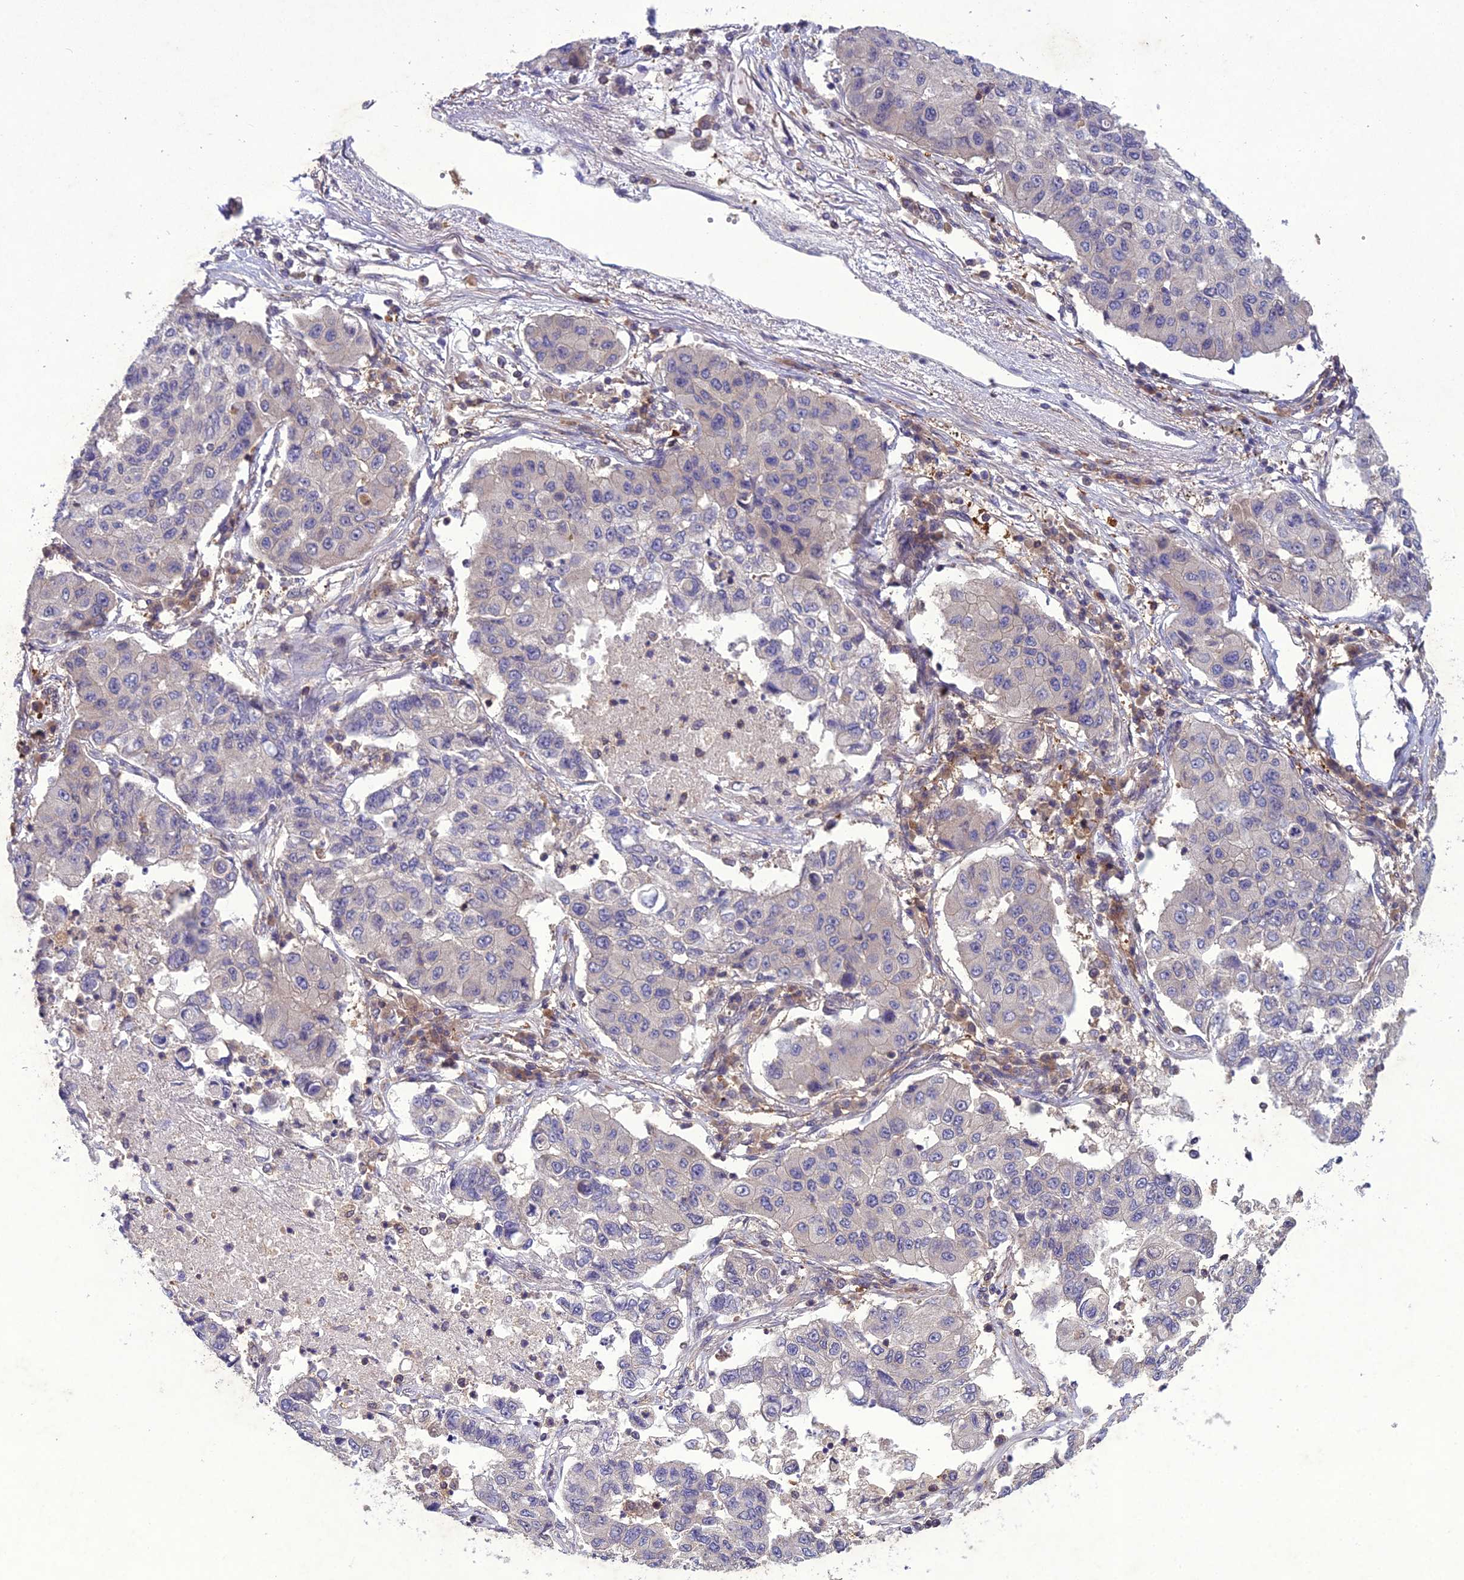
{"staining": {"intensity": "negative", "quantity": "none", "location": "none"}, "tissue": "lung cancer", "cell_type": "Tumor cells", "image_type": "cancer", "snomed": [{"axis": "morphology", "description": "Squamous cell carcinoma, NOS"}, {"axis": "topography", "description": "Lung"}], "caption": "A photomicrograph of lung cancer stained for a protein displays no brown staining in tumor cells.", "gene": "GDF6", "patient": {"sex": "male", "age": 74}}